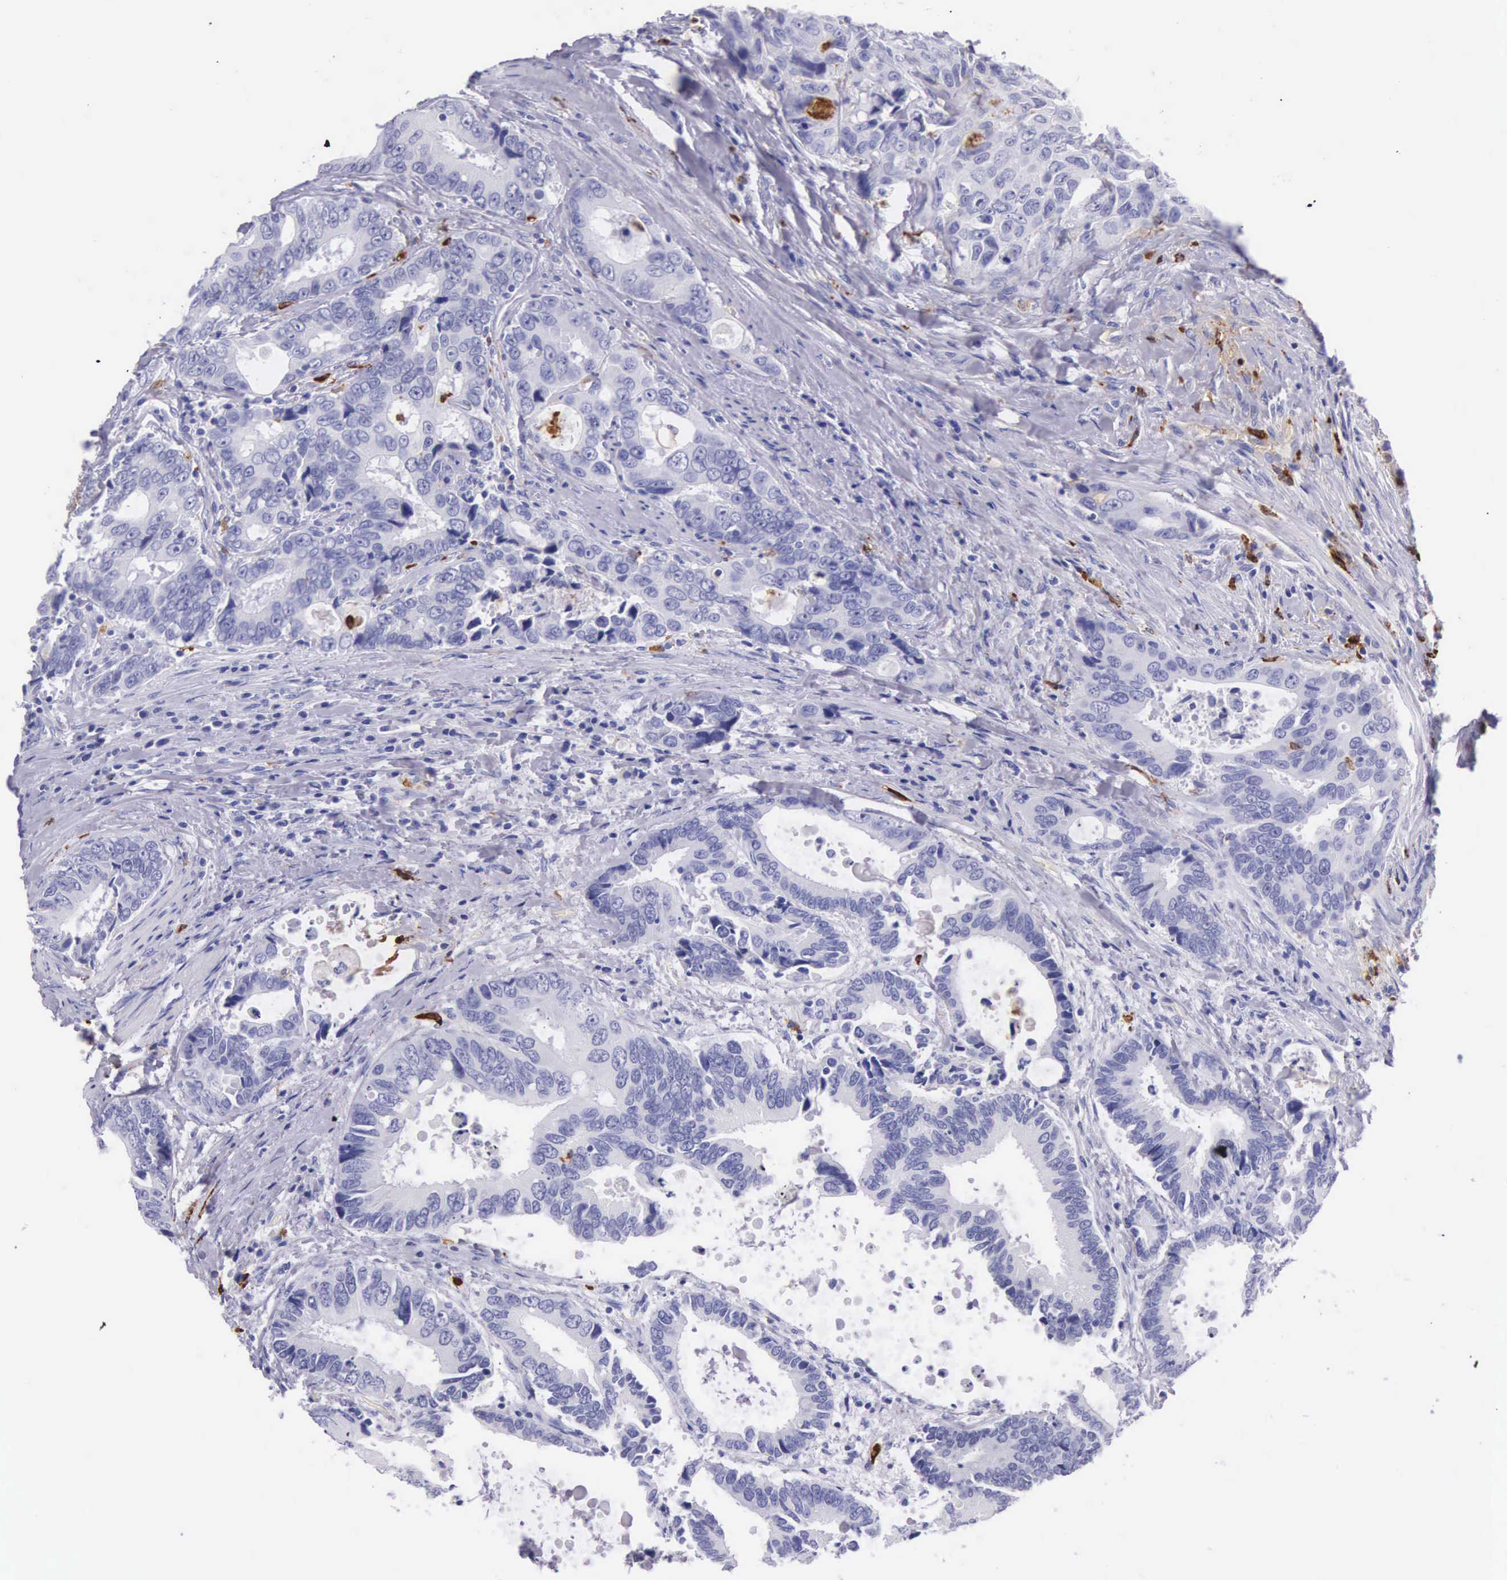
{"staining": {"intensity": "negative", "quantity": "none", "location": "none"}, "tissue": "colorectal cancer", "cell_type": "Tumor cells", "image_type": "cancer", "snomed": [{"axis": "morphology", "description": "Adenocarcinoma, NOS"}, {"axis": "topography", "description": "Rectum"}], "caption": "Photomicrograph shows no protein positivity in tumor cells of adenocarcinoma (colorectal) tissue. Brightfield microscopy of immunohistochemistry stained with DAB (brown) and hematoxylin (blue), captured at high magnification.", "gene": "FCN1", "patient": {"sex": "female", "age": 67}}